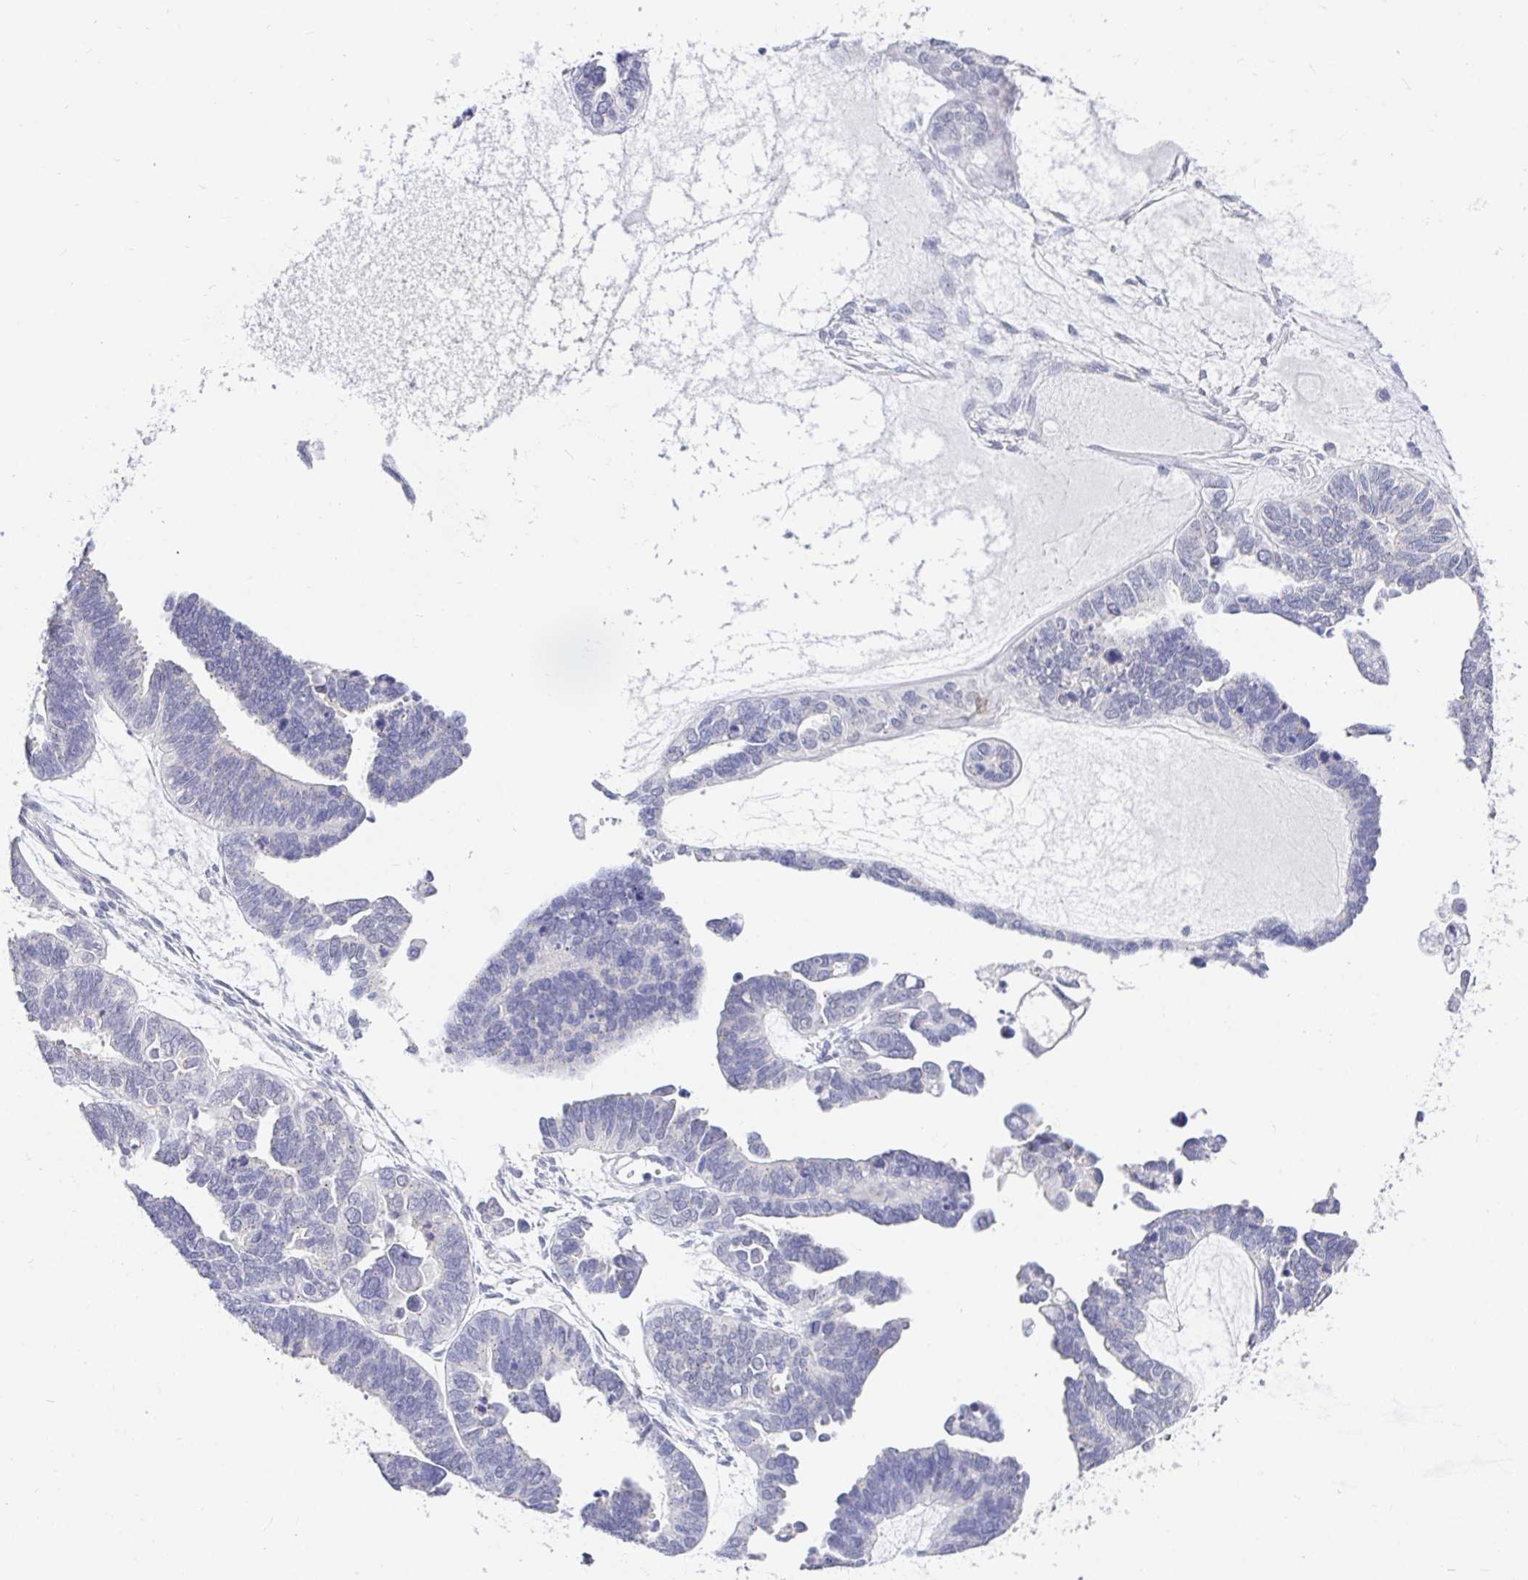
{"staining": {"intensity": "negative", "quantity": "none", "location": "none"}, "tissue": "ovarian cancer", "cell_type": "Tumor cells", "image_type": "cancer", "snomed": [{"axis": "morphology", "description": "Cystadenocarcinoma, serous, NOS"}, {"axis": "topography", "description": "Ovary"}], "caption": "Ovarian cancer was stained to show a protein in brown. There is no significant expression in tumor cells.", "gene": "EZHIP", "patient": {"sex": "female", "age": 51}}